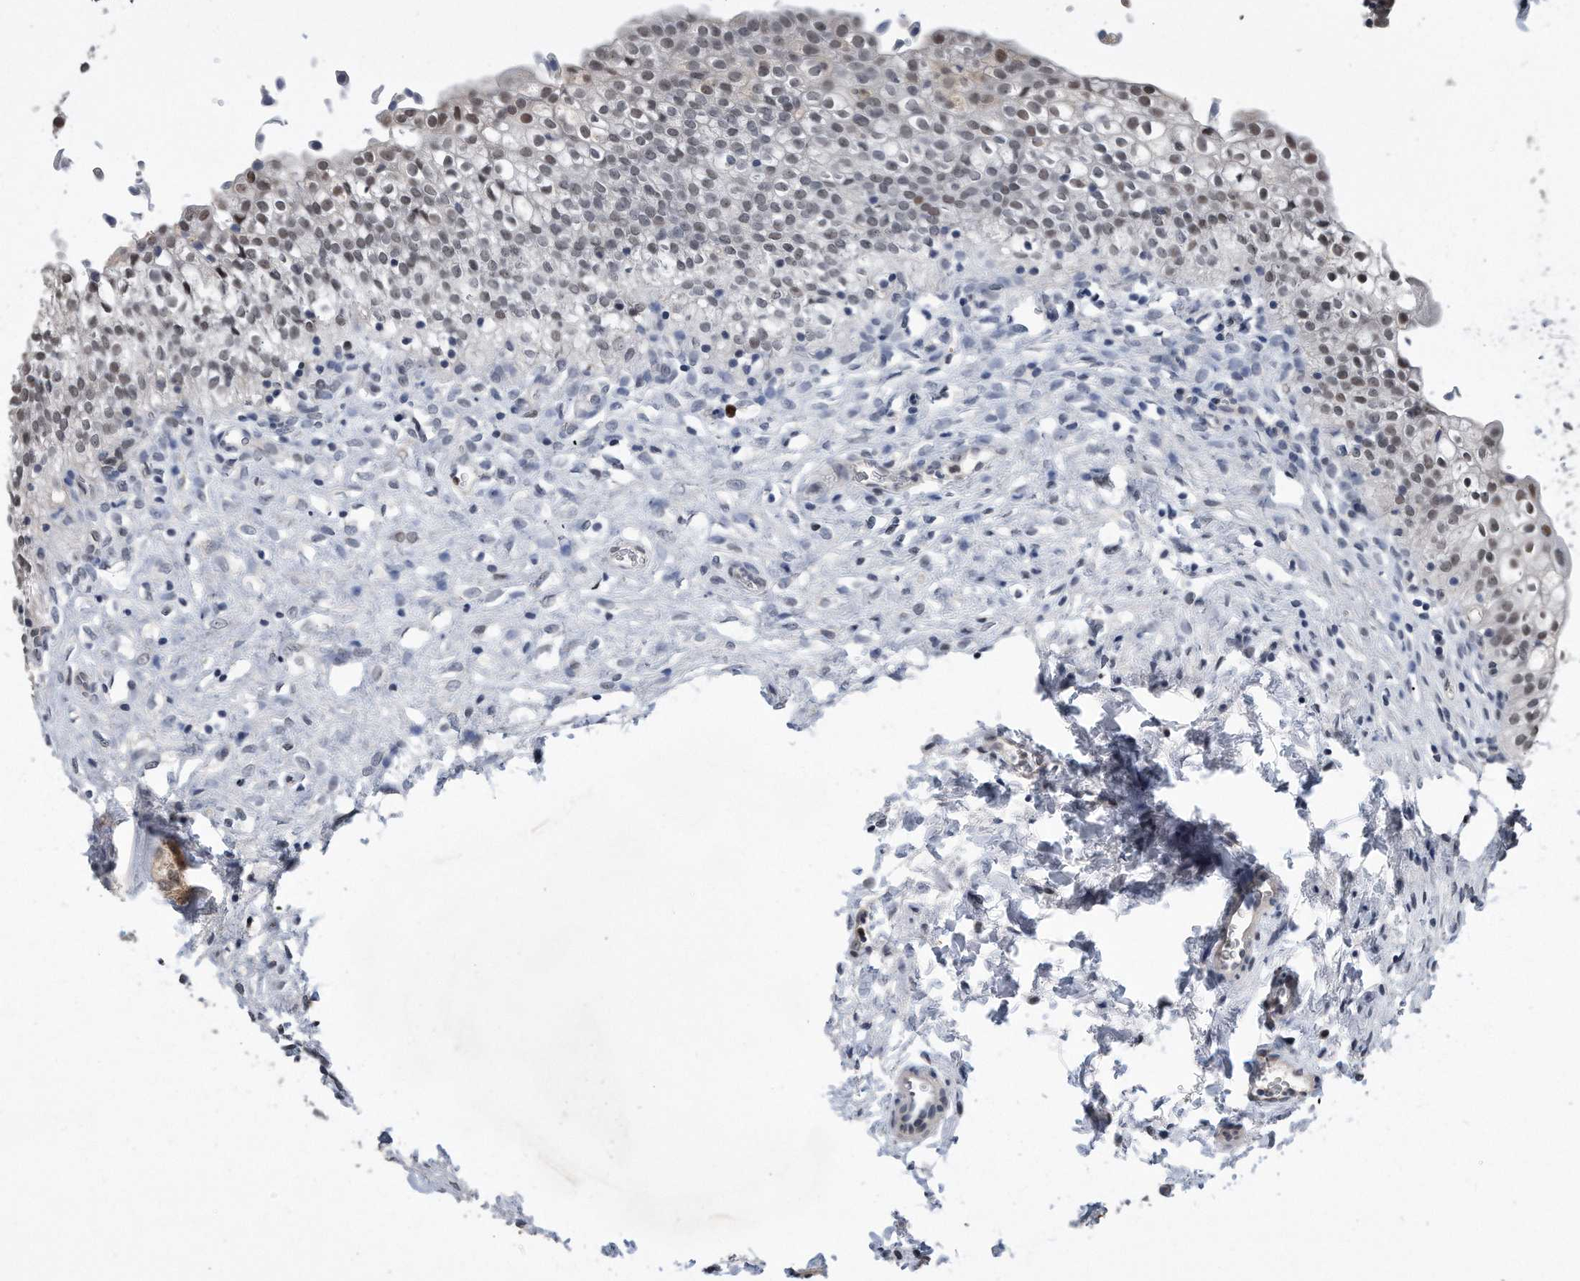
{"staining": {"intensity": "moderate", "quantity": "<25%", "location": "nuclear"}, "tissue": "urinary bladder", "cell_type": "Urothelial cells", "image_type": "normal", "snomed": [{"axis": "morphology", "description": "Normal tissue, NOS"}, {"axis": "topography", "description": "Urinary bladder"}], "caption": "IHC (DAB (3,3'-diaminobenzidine)) staining of normal urinary bladder exhibits moderate nuclear protein positivity in about <25% of urothelial cells. Nuclei are stained in blue.", "gene": "PCNA", "patient": {"sex": "male", "age": 55}}